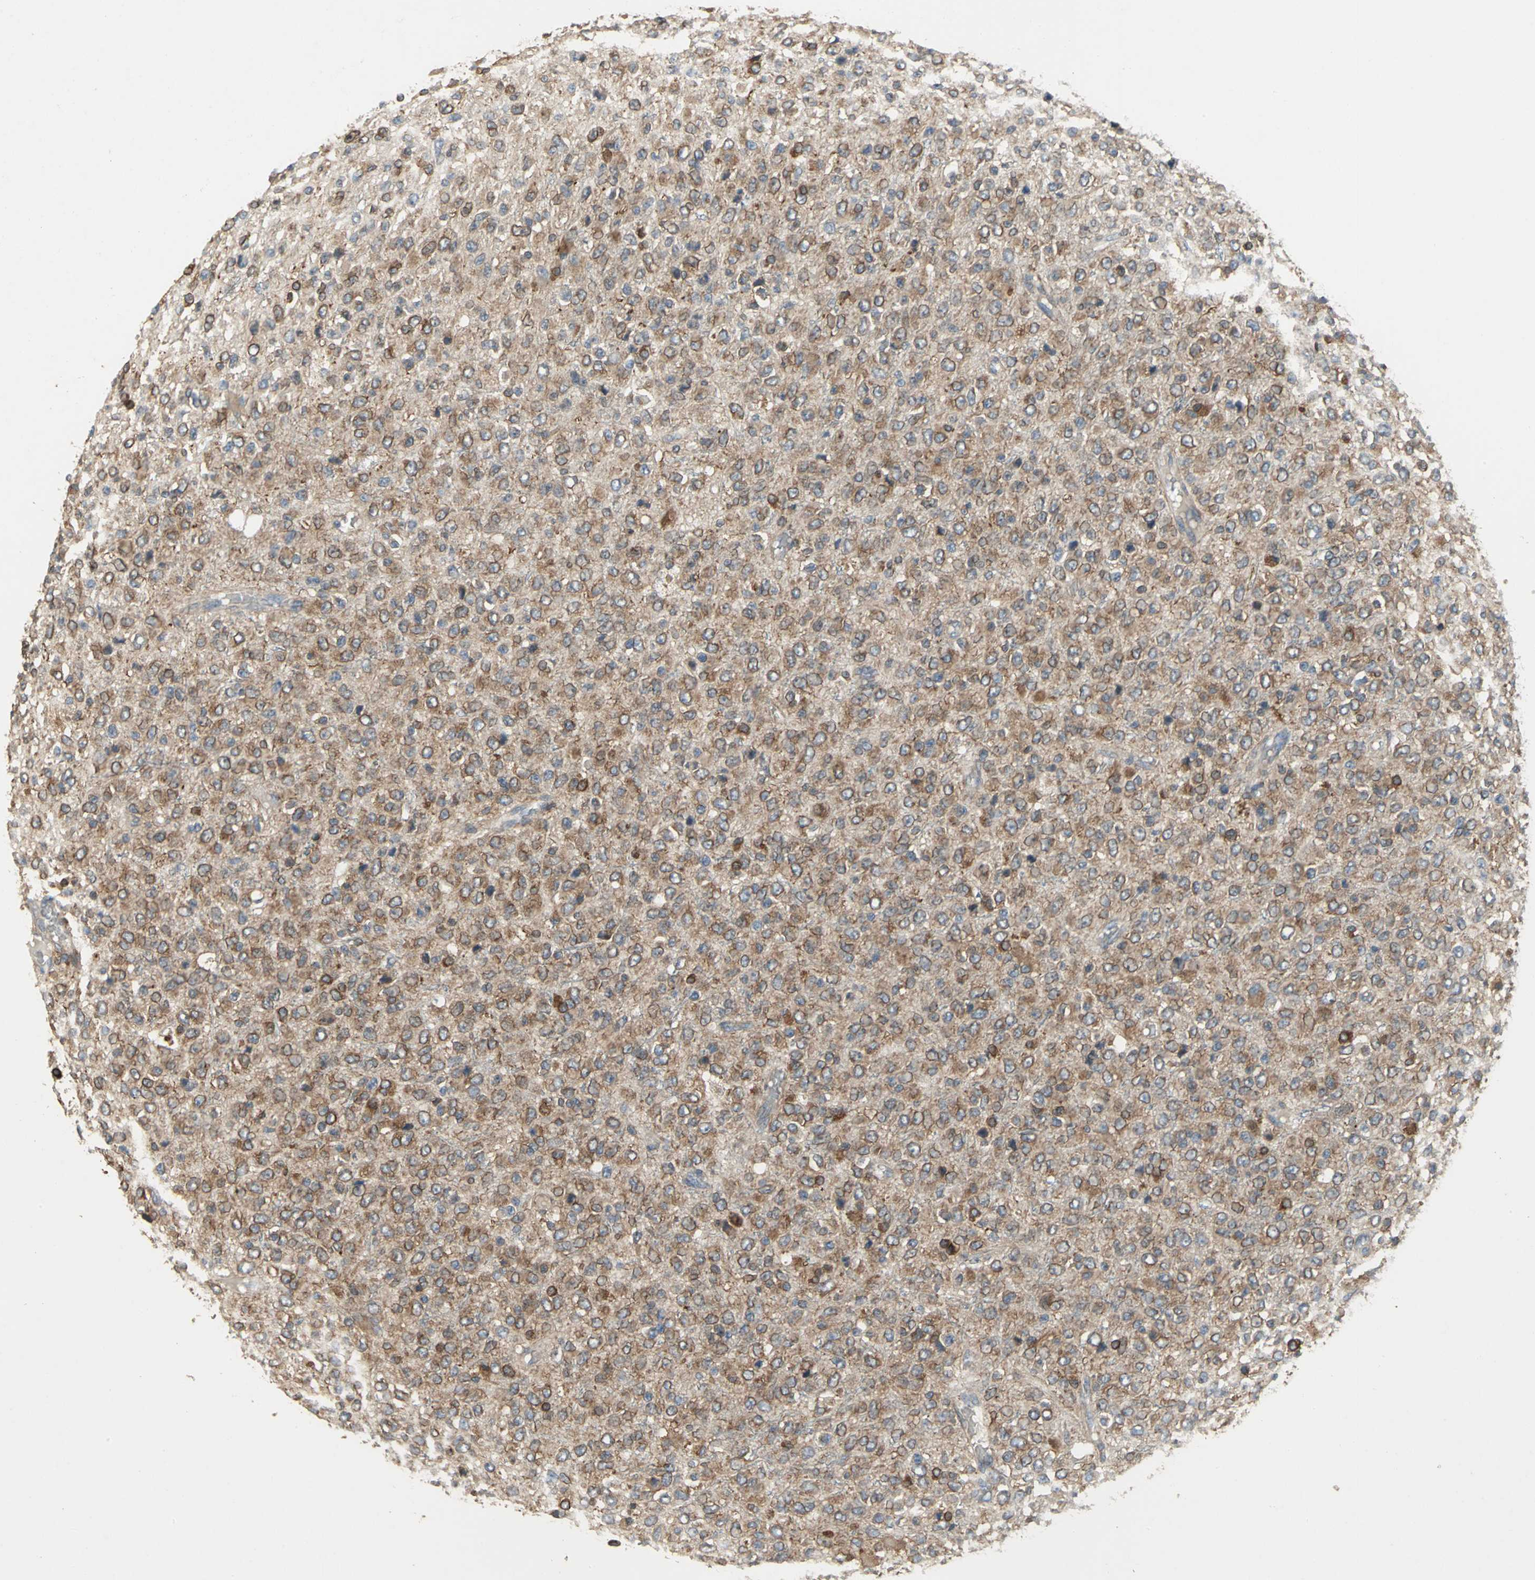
{"staining": {"intensity": "moderate", "quantity": "25%-75%", "location": "cytoplasmic/membranous"}, "tissue": "glioma", "cell_type": "Tumor cells", "image_type": "cancer", "snomed": [{"axis": "morphology", "description": "Glioma, malignant, High grade"}, {"axis": "topography", "description": "pancreas cauda"}], "caption": "Malignant glioma (high-grade) stained for a protein displays moderate cytoplasmic/membranous positivity in tumor cells.", "gene": "SYVN1", "patient": {"sex": "male", "age": 60}}